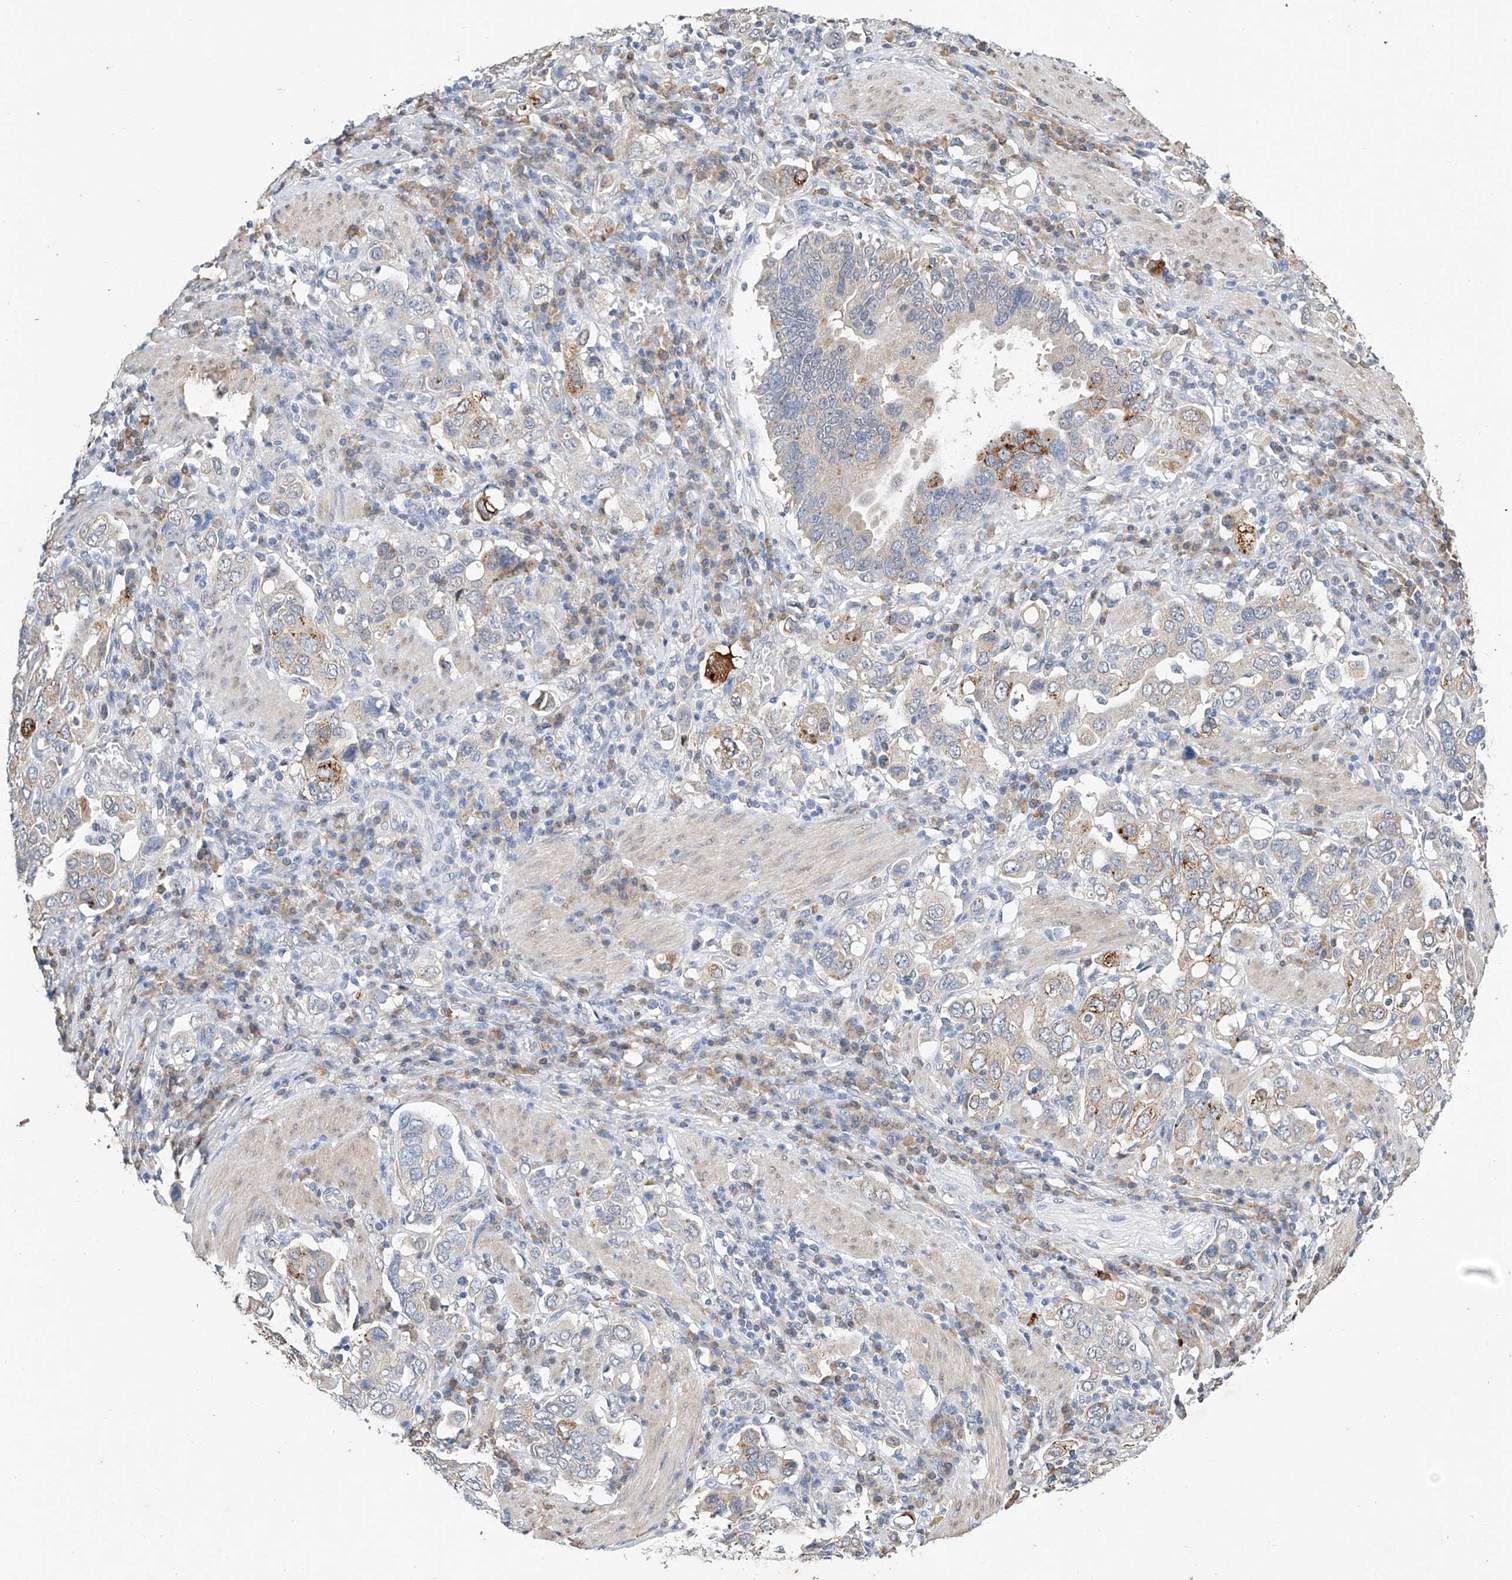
{"staining": {"intensity": "moderate", "quantity": "<25%", "location": "cytoplasmic/membranous"}, "tissue": "stomach cancer", "cell_type": "Tumor cells", "image_type": "cancer", "snomed": [{"axis": "morphology", "description": "Adenocarcinoma, NOS"}, {"axis": "topography", "description": "Stomach, upper"}], "caption": "Moderate cytoplasmic/membranous expression is identified in about <25% of tumor cells in adenocarcinoma (stomach). Ihc stains the protein of interest in brown and the nuclei are stained blue.", "gene": "CTDP1", "patient": {"sex": "male", "age": 62}}